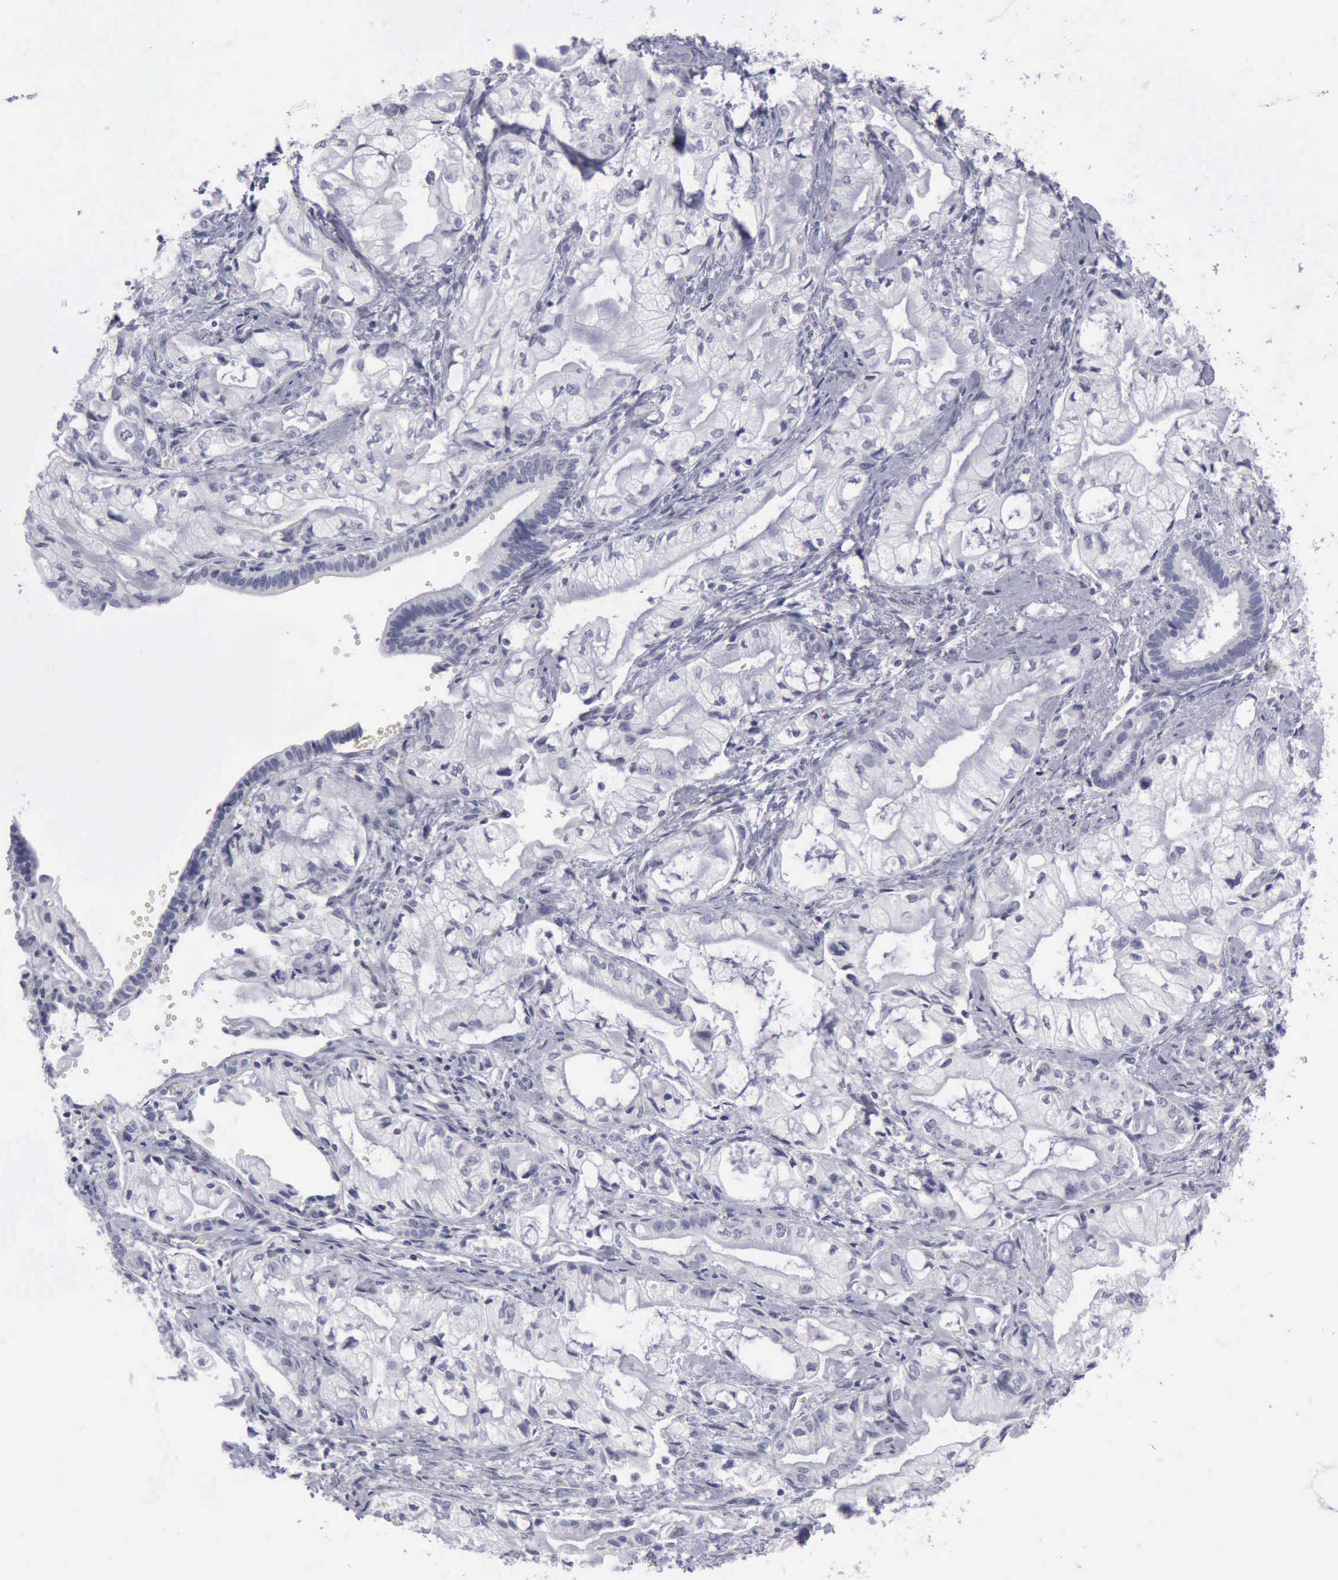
{"staining": {"intensity": "negative", "quantity": "none", "location": "none"}, "tissue": "pancreatic cancer", "cell_type": "Tumor cells", "image_type": "cancer", "snomed": [{"axis": "morphology", "description": "Adenocarcinoma, NOS"}, {"axis": "topography", "description": "Pancreas"}], "caption": "An immunohistochemistry histopathology image of pancreatic adenocarcinoma is shown. There is no staining in tumor cells of pancreatic adenocarcinoma.", "gene": "KRT13", "patient": {"sex": "male", "age": 79}}